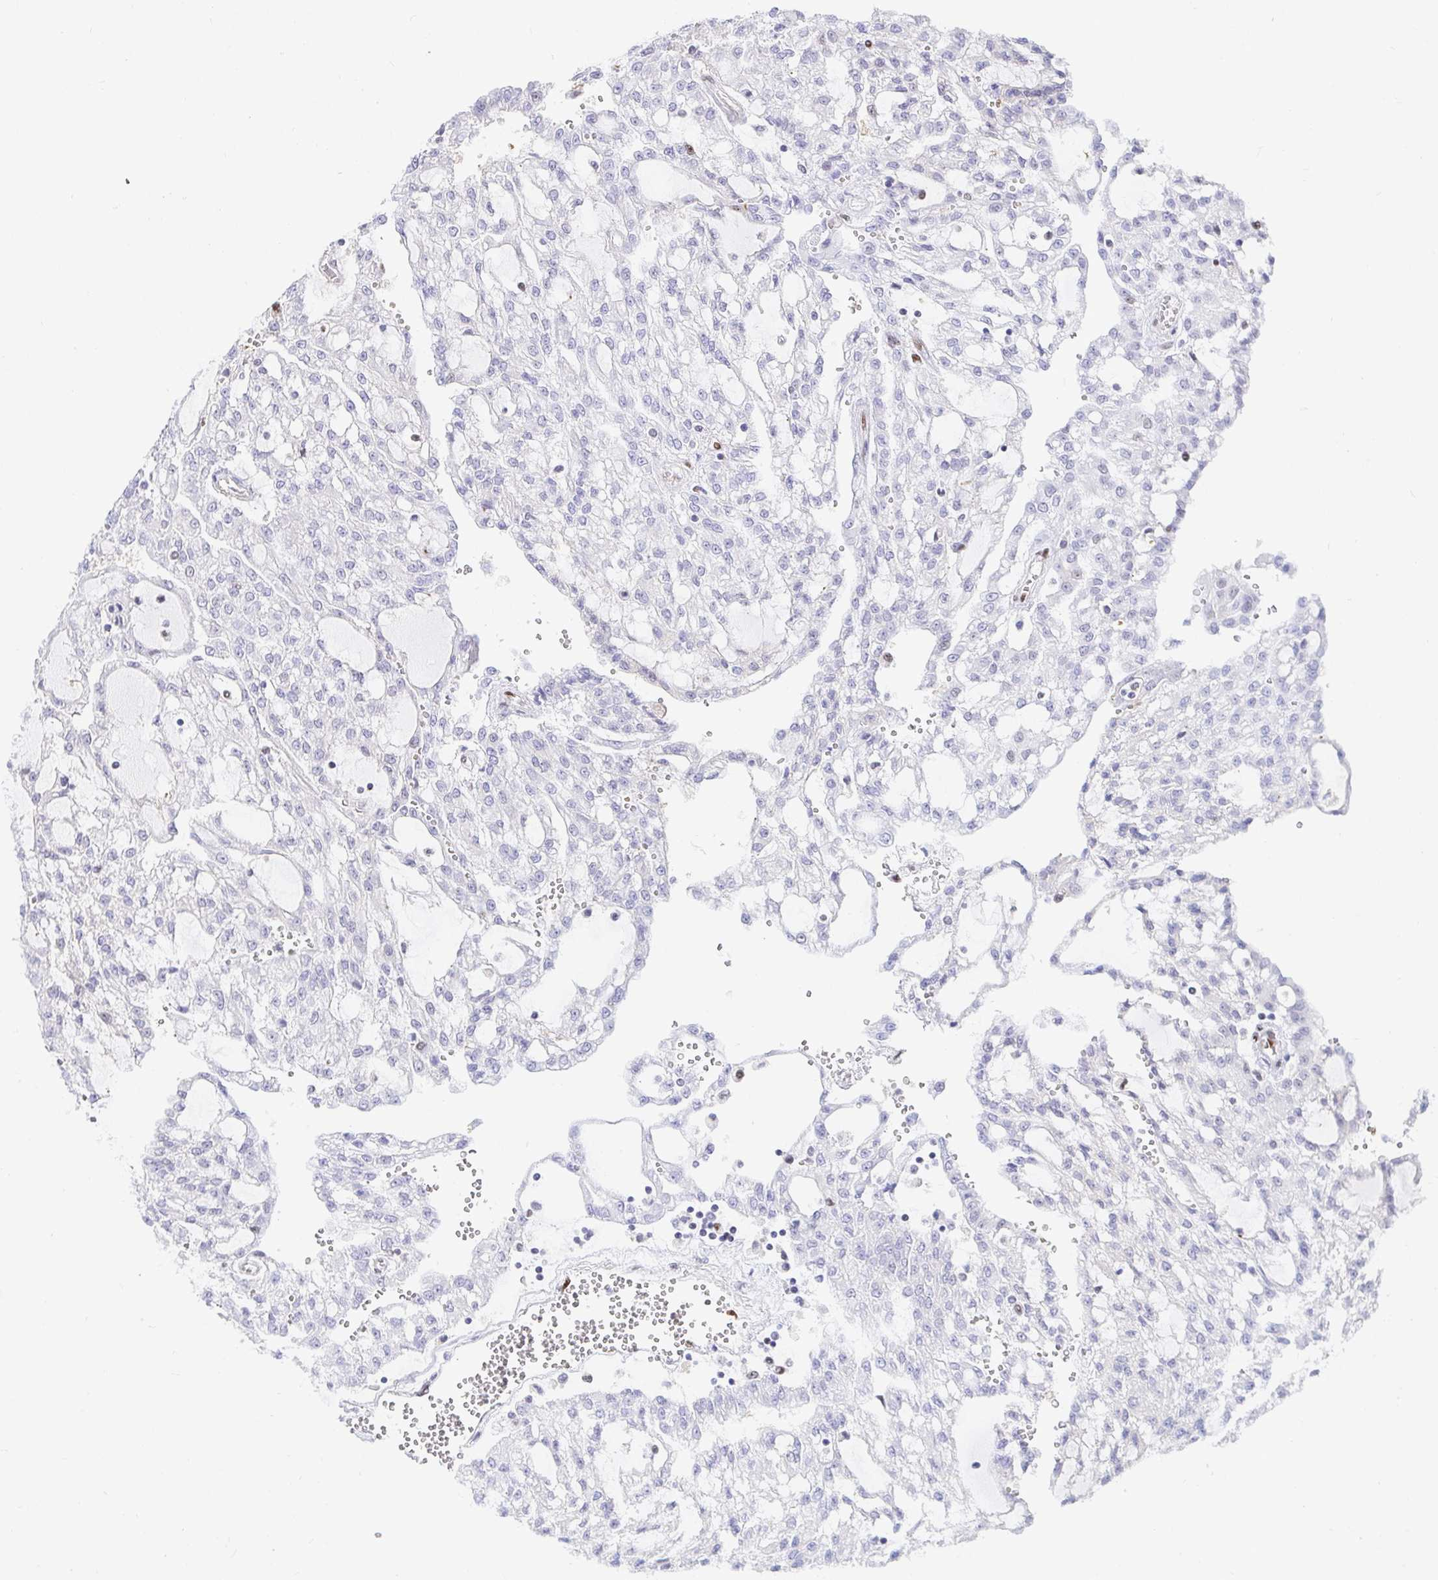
{"staining": {"intensity": "negative", "quantity": "none", "location": "none"}, "tissue": "renal cancer", "cell_type": "Tumor cells", "image_type": "cancer", "snomed": [{"axis": "morphology", "description": "Adenocarcinoma, NOS"}, {"axis": "topography", "description": "Kidney"}], "caption": "Histopathology image shows no protein positivity in tumor cells of renal adenocarcinoma tissue.", "gene": "HINFP", "patient": {"sex": "male", "age": 63}}